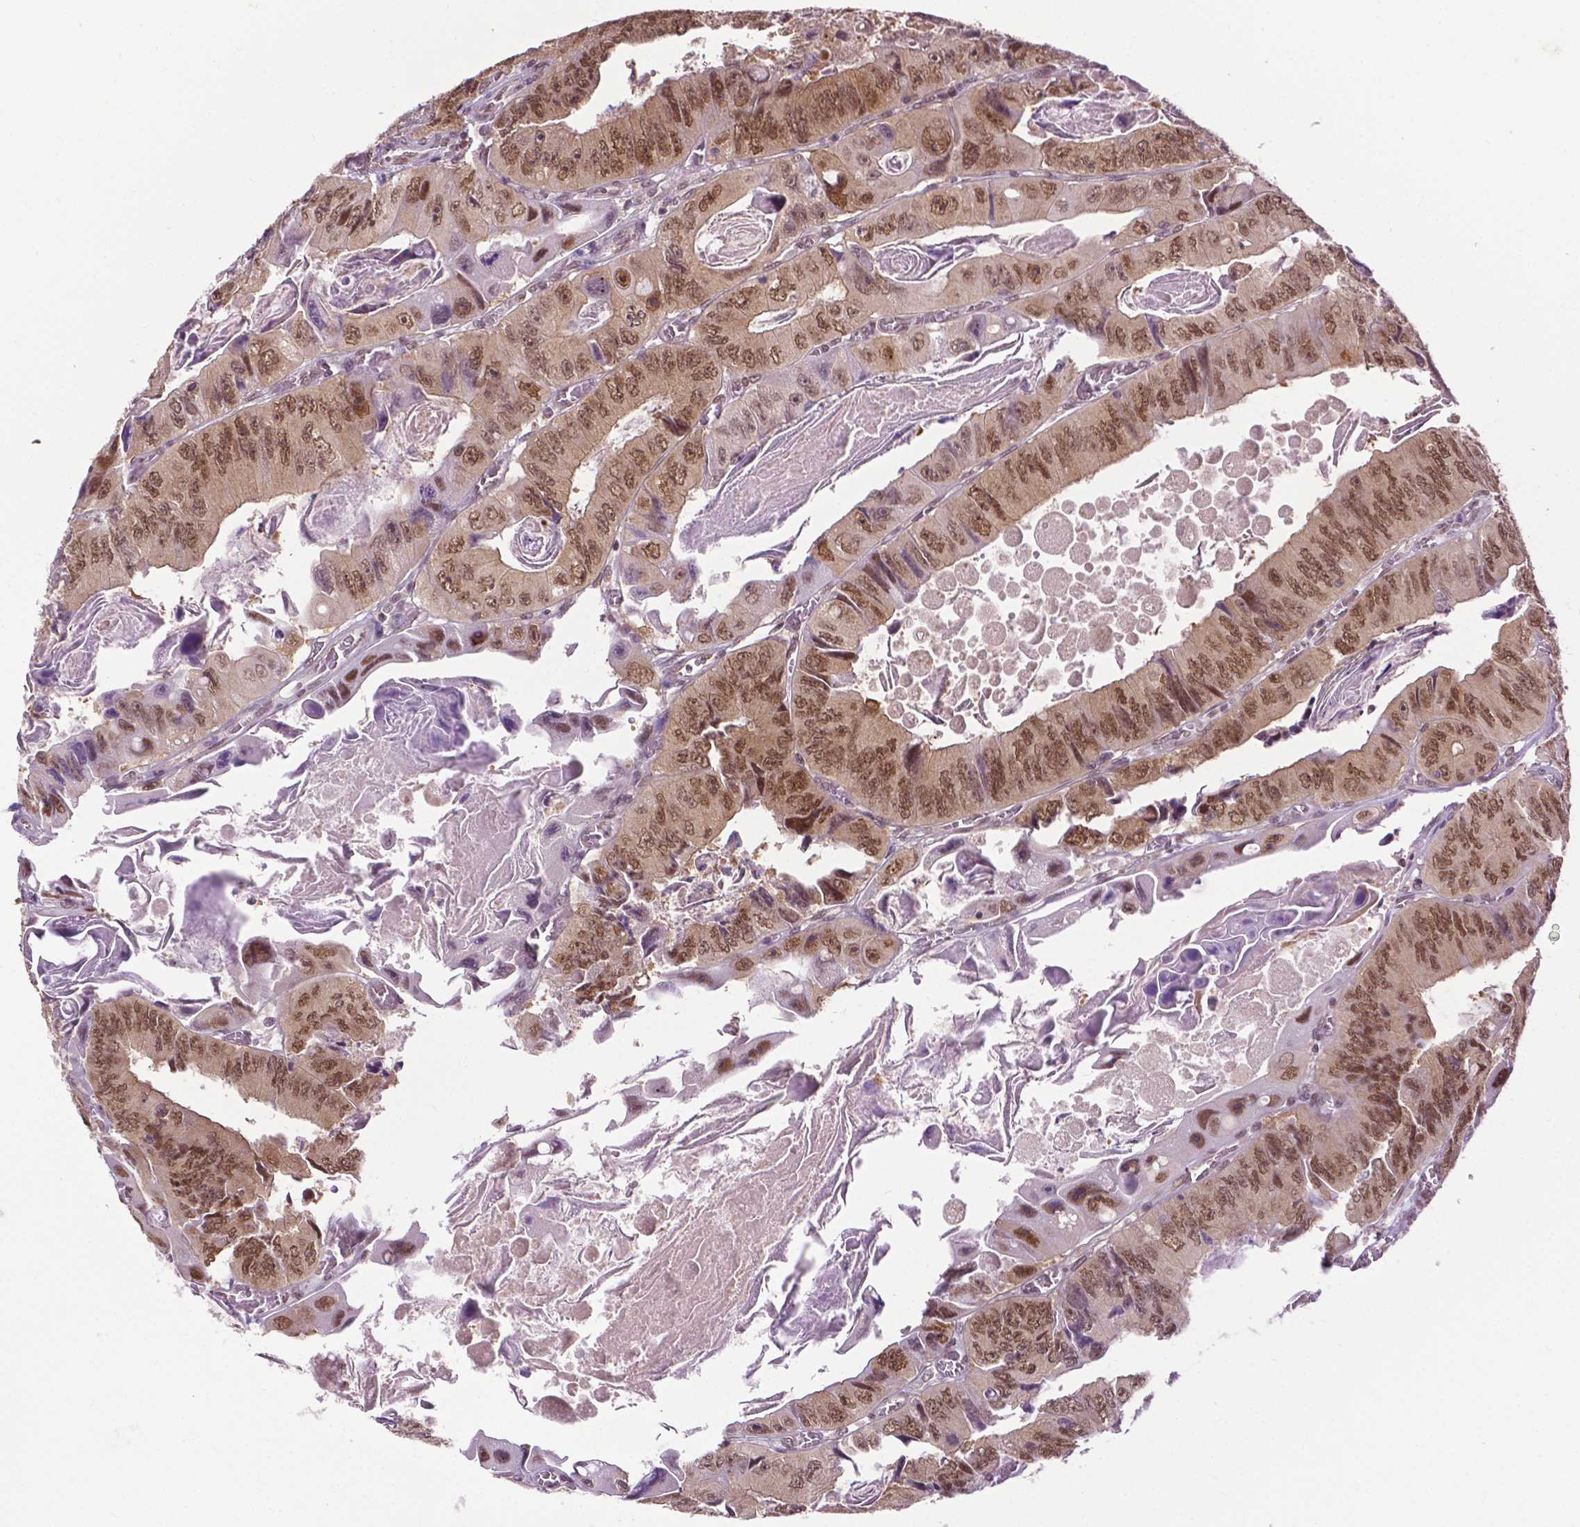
{"staining": {"intensity": "moderate", "quantity": ">75%", "location": "nuclear"}, "tissue": "colorectal cancer", "cell_type": "Tumor cells", "image_type": "cancer", "snomed": [{"axis": "morphology", "description": "Adenocarcinoma, NOS"}, {"axis": "topography", "description": "Colon"}], "caption": "Colorectal cancer stained with a protein marker displays moderate staining in tumor cells.", "gene": "UBQLN4", "patient": {"sex": "female", "age": 84}}